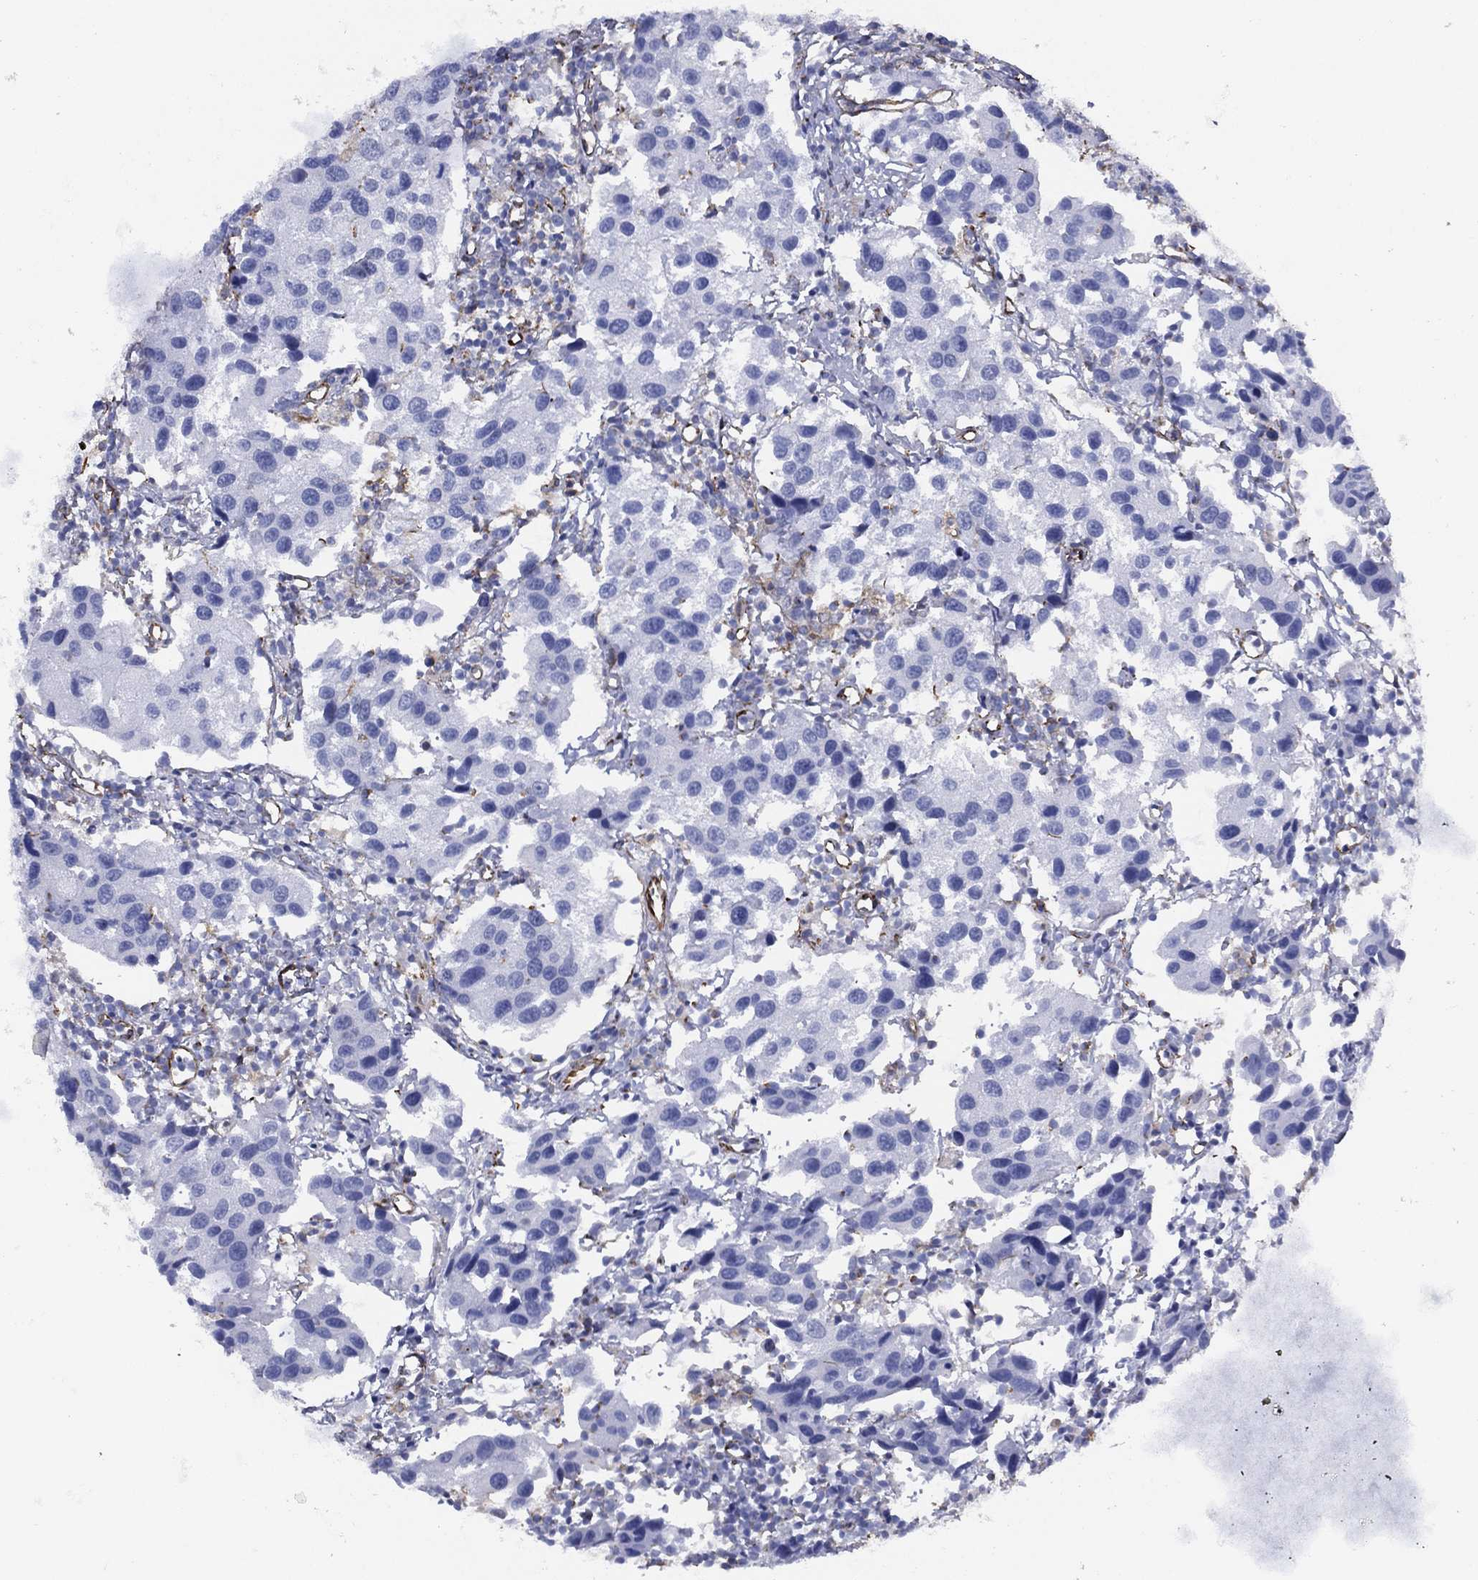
{"staining": {"intensity": "negative", "quantity": "none", "location": "none"}, "tissue": "urothelial cancer", "cell_type": "Tumor cells", "image_type": "cancer", "snomed": [{"axis": "morphology", "description": "Urothelial carcinoma, High grade"}, {"axis": "topography", "description": "Urinary bladder"}], "caption": "An immunohistochemistry (IHC) histopathology image of urothelial cancer is shown. There is no staining in tumor cells of urothelial cancer.", "gene": "MAS1", "patient": {"sex": "male", "age": 79}}